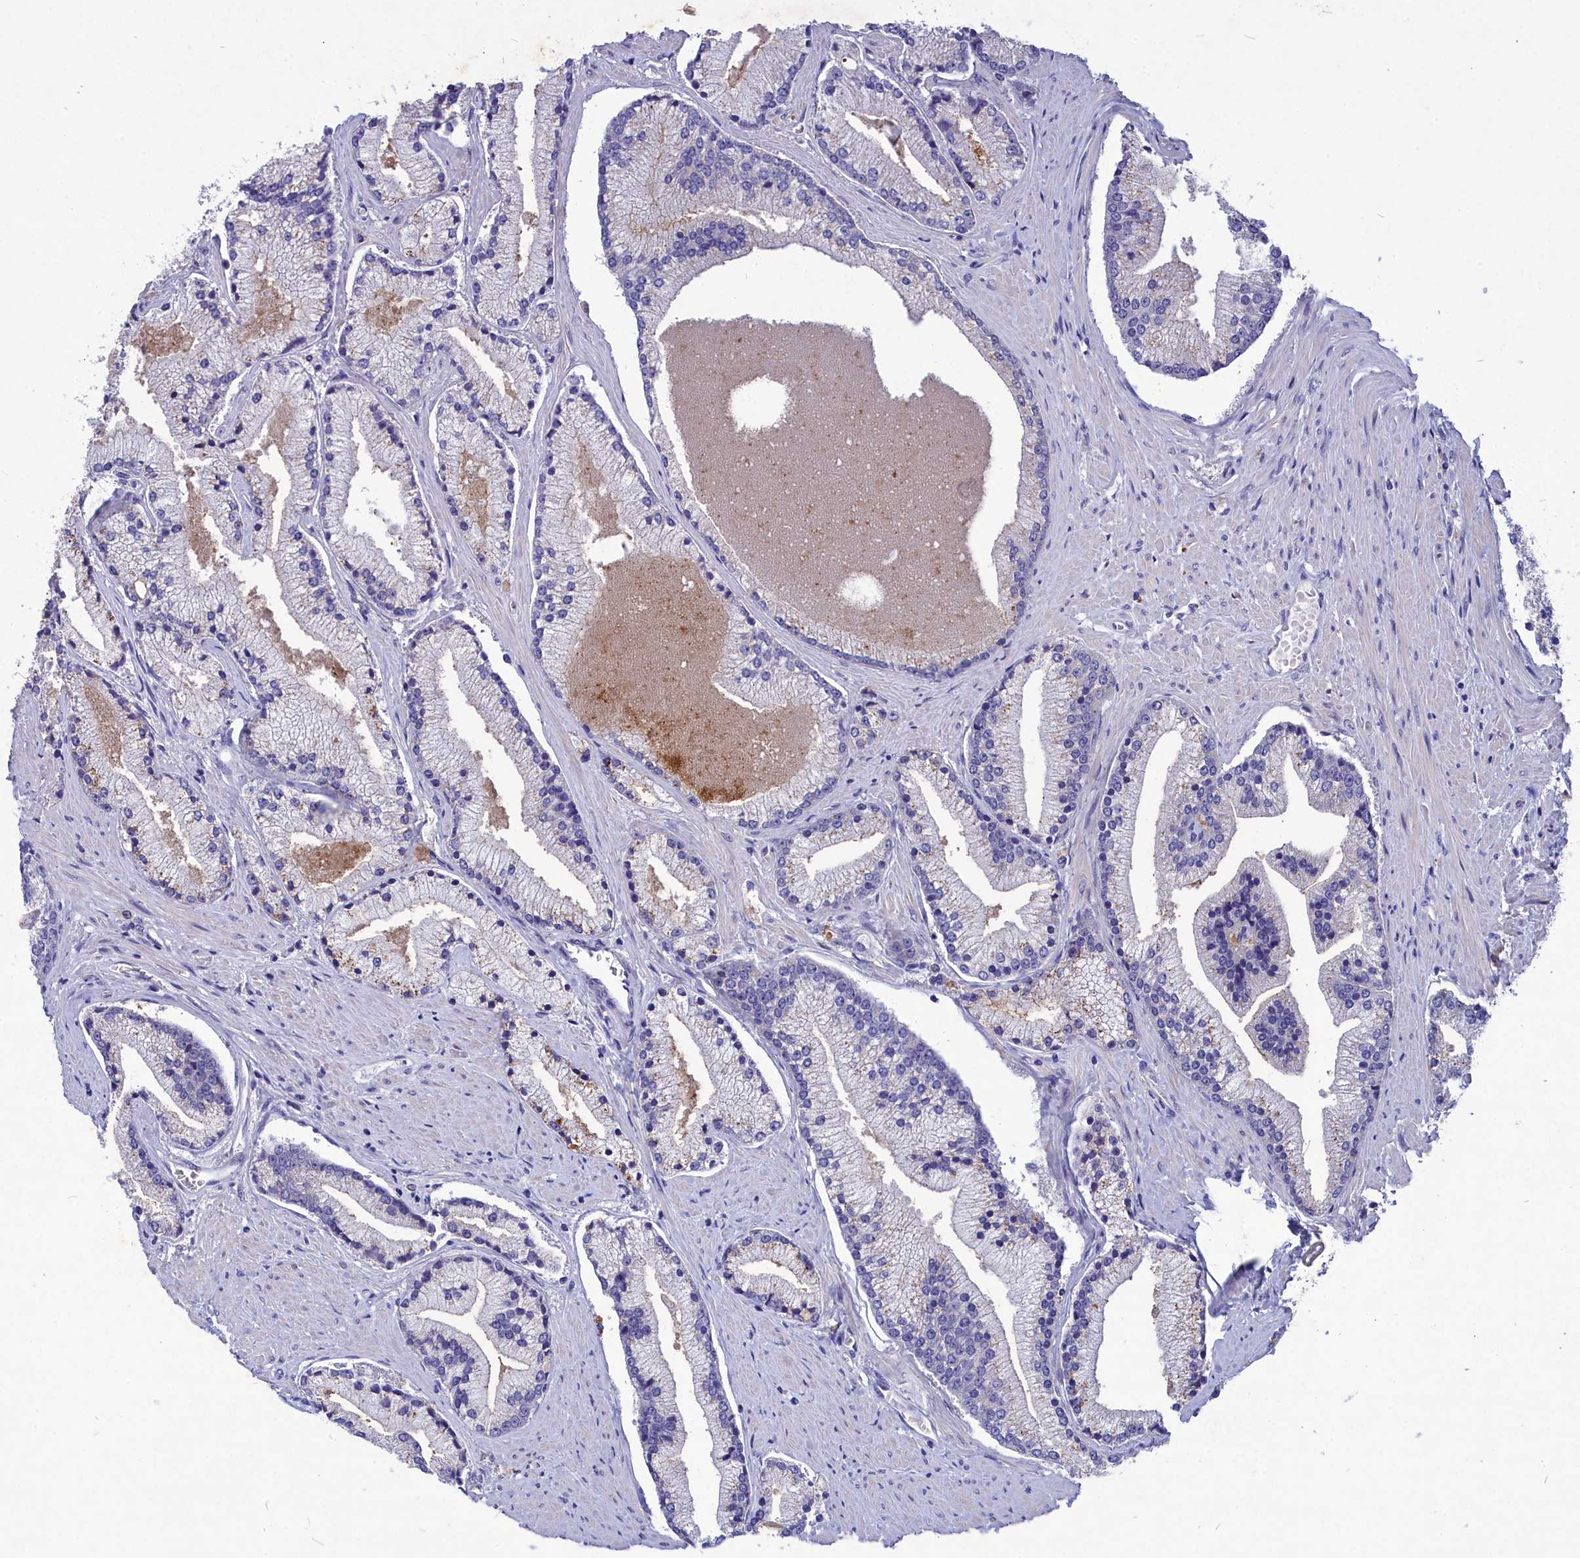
{"staining": {"intensity": "negative", "quantity": "none", "location": "none"}, "tissue": "prostate cancer", "cell_type": "Tumor cells", "image_type": "cancer", "snomed": [{"axis": "morphology", "description": "Adenocarcinoma, High grade"}, {"axis": "topography", "description": "Prostate"}], "caption": "Tumor cells are negative for brown protein staining in prostate cancer. (DAB (3,3'-diaminobenzidine) IHC with hematoxylin counter stain).", "gene": "DEFB119", "patient": {"sex": "male", "age": 67}}